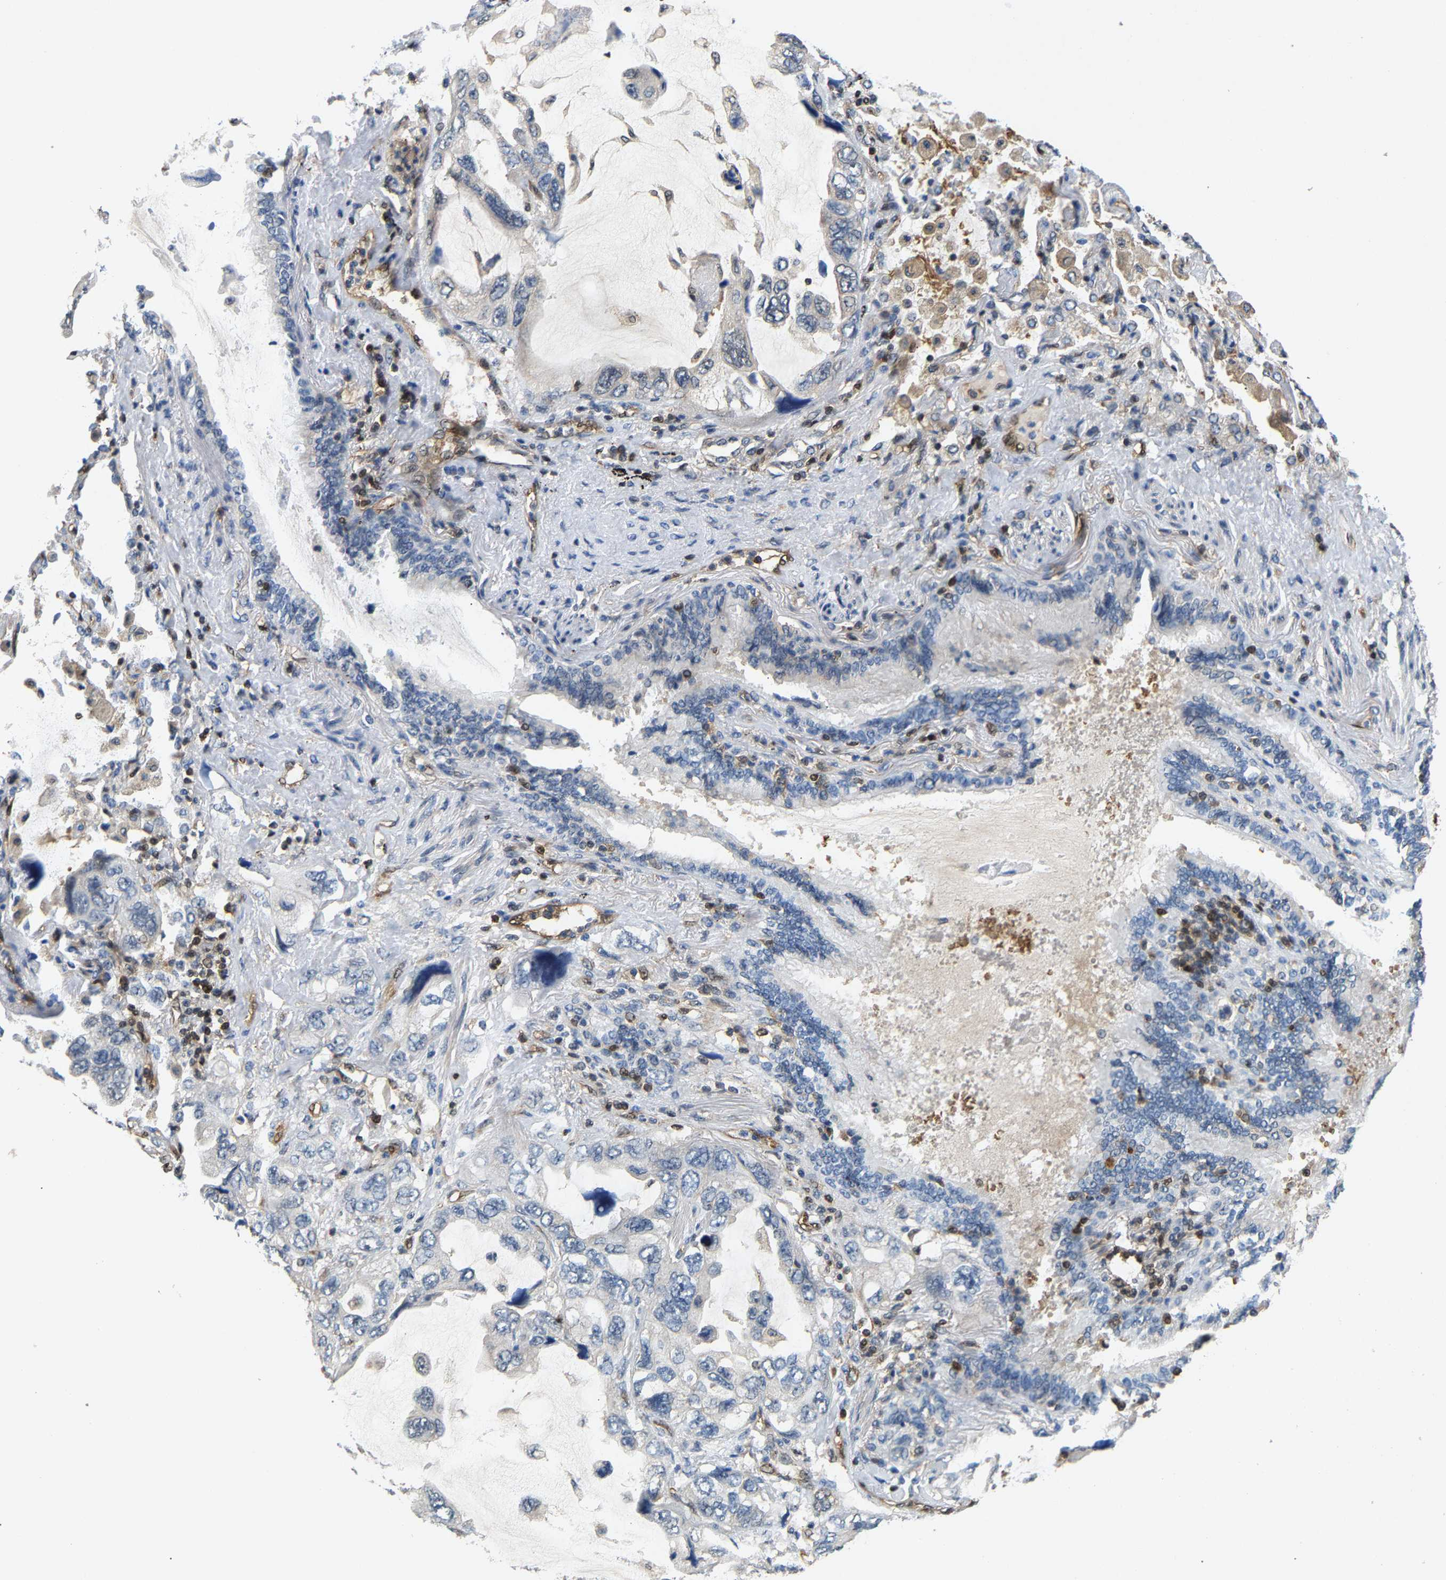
{"staining": {"intensity": "negative", "quantity": "none", "location": "none"}, "tissue": "lung cancer", "cell_type": "Tumor cells", "image_type": "cancer", "snomed": [{"axis": "morphology", "description": "Squamous cell carcinoma, NOS"}, {"axis": "topography", "description": "Lung"}], "caption": "This is an immunohistochemistry histopathology image of lung cancer (squamous cell carcinoma). There is no positivity in tumor cells.", "gene": "GIMAP7", "patient": {"sex": "female", "age": 73}}